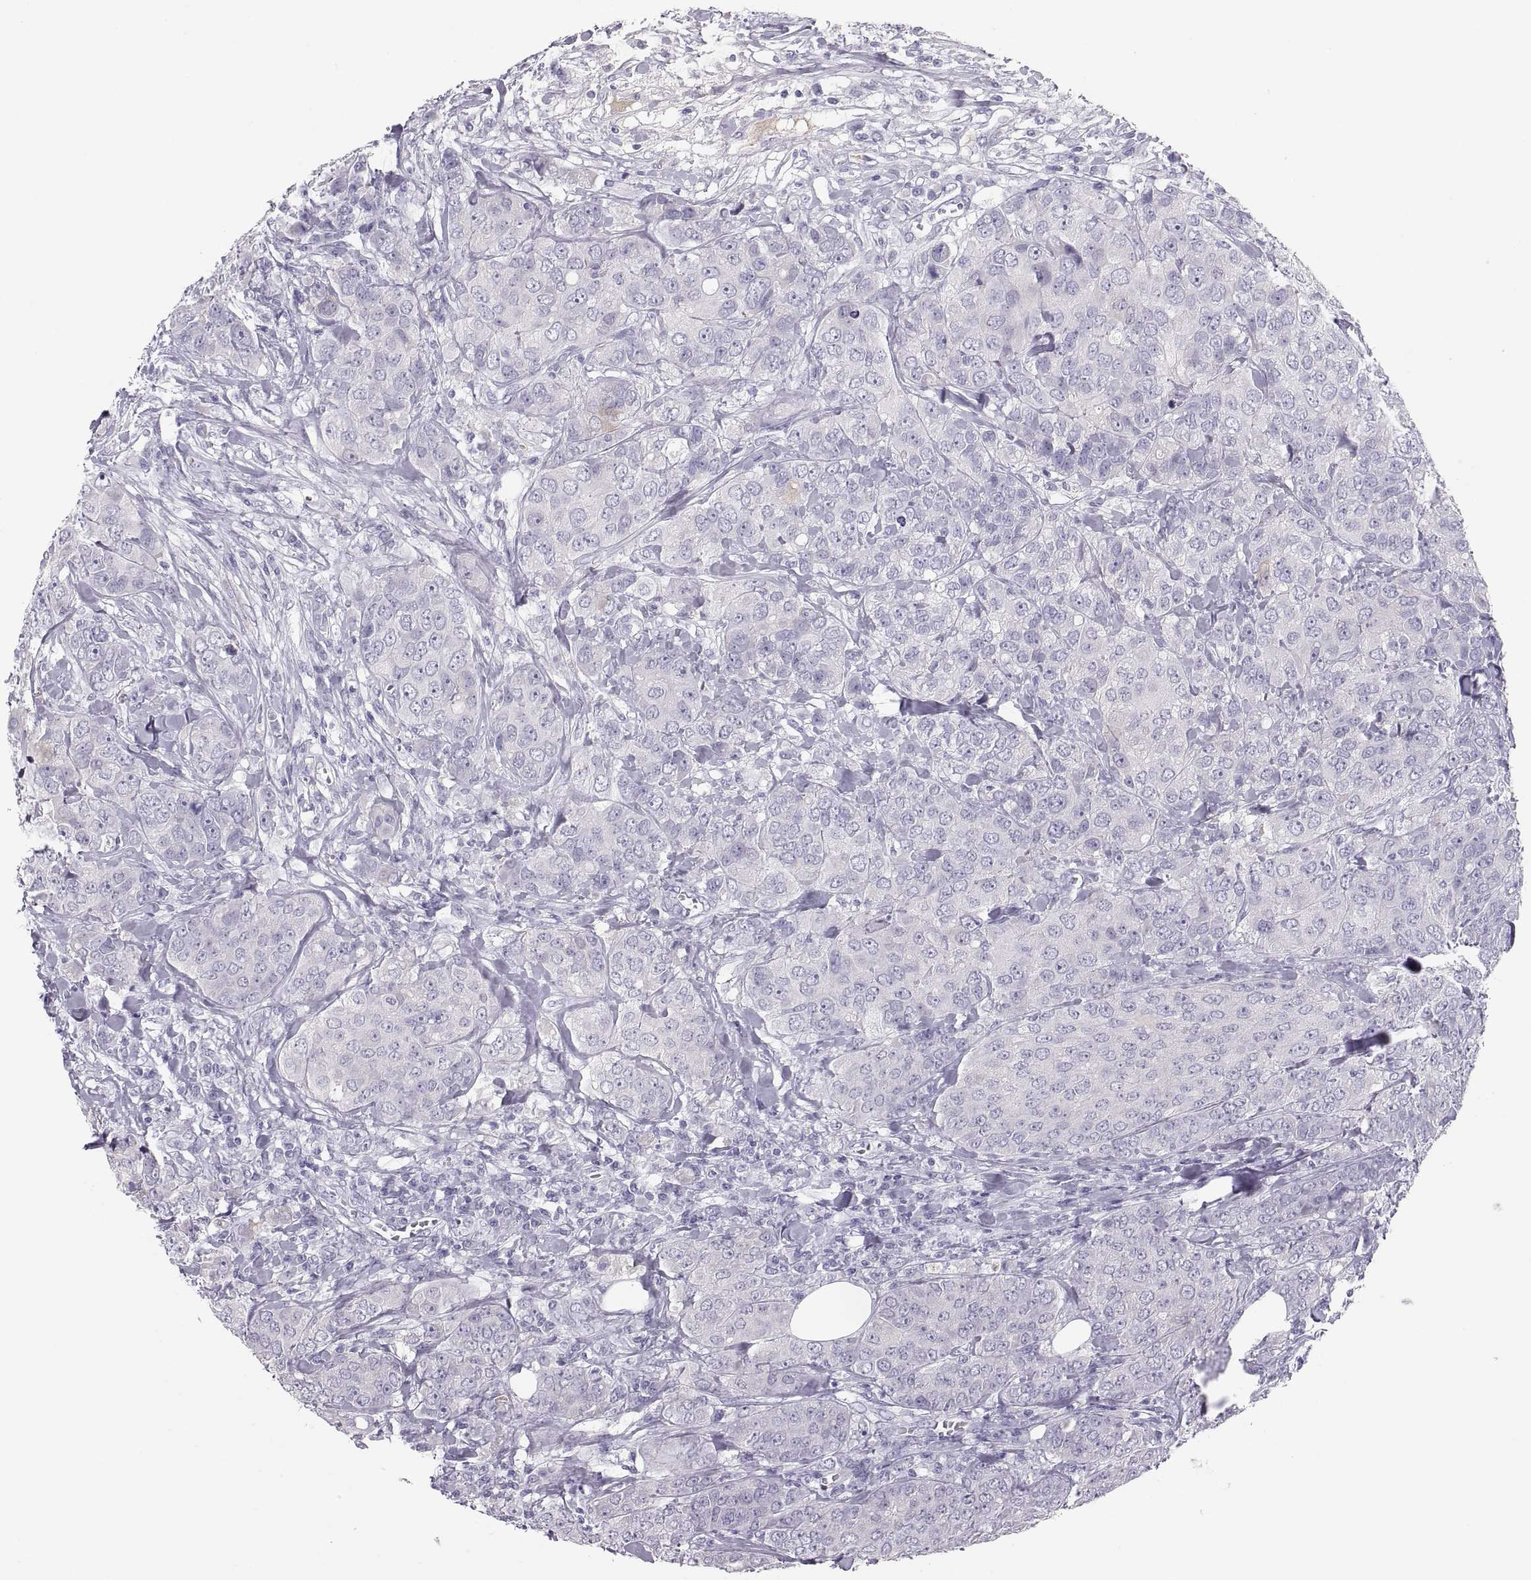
{"staining": {"intensity": "weak", "quantity": "<25%", "location": "cytoplasmic/membranous"}, "tissue": "breast cancer", "cell_type": "Tumor cells", "image_type": "cancer", "snomed": [{"axis": "morphology", "description": "Duct carcinoma"}, {"axis": "topography", "description": "Breast"}], "caption": "Tumor cells are negative for brown protein staining in infiltrating ductal carcinoma (breast).", "gene": "MAGEB2", "patient": {"sex": "female", "age": 43}}